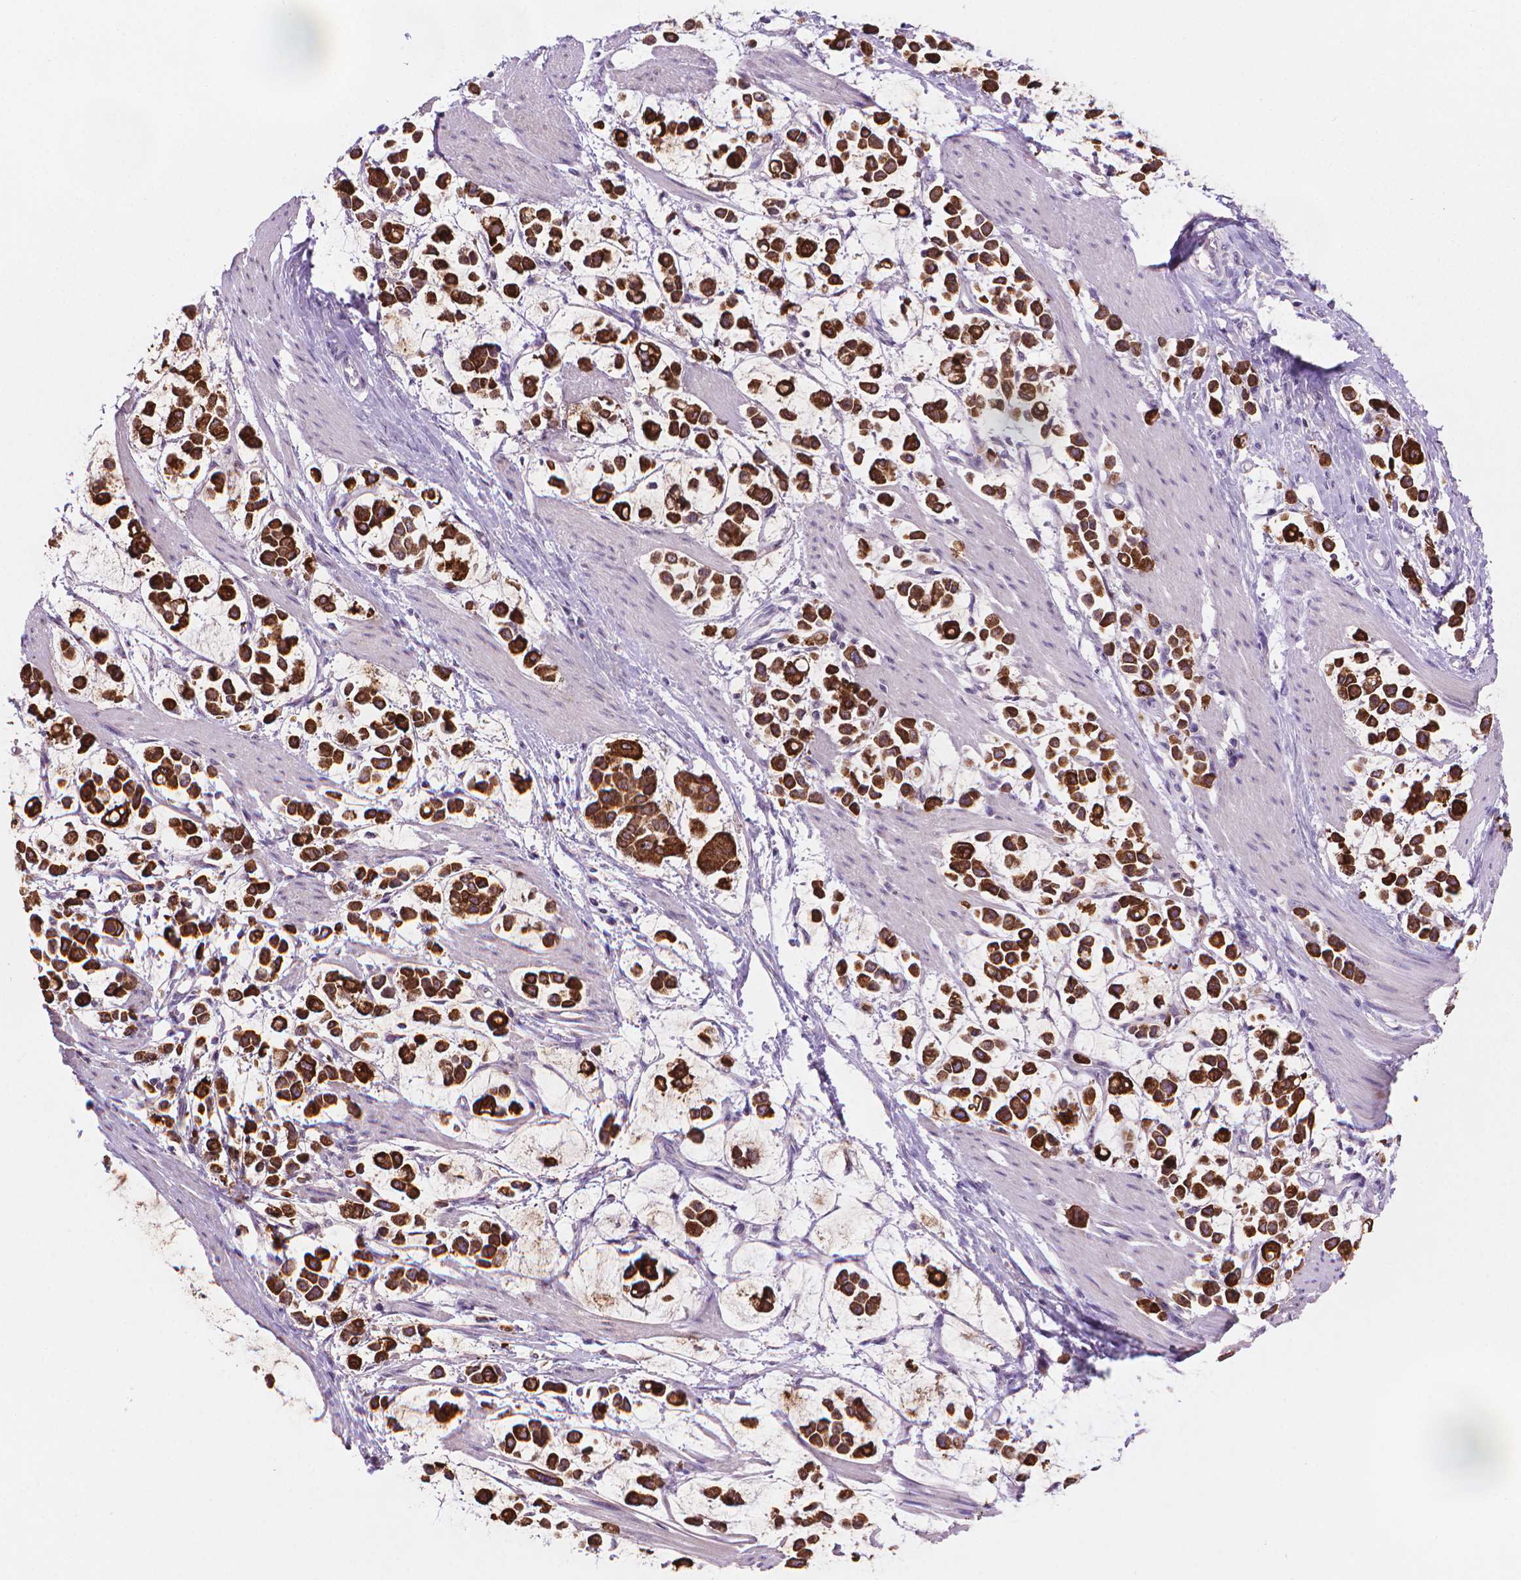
{"staining": {"intensity": "strong", "quantity": ">75%", "location": "cytoplasmic/membranous"}, "tissue": "stomach cancer", "cell_type": "Tumor cells", "image_type": "cancer", "snomed": [{"axis": "morphology", "description": "Adenocarcinoma, NOS"}, {"axis": "topography", "description": "Stomach"}], "caption": "The image reveals a brown stain indicating the presence of a protein in the cytoplasmic/membranous of tumor cells in stomach cancer.", "gene": "MUC1", "patient": {"sex": "male", "age": 82}}